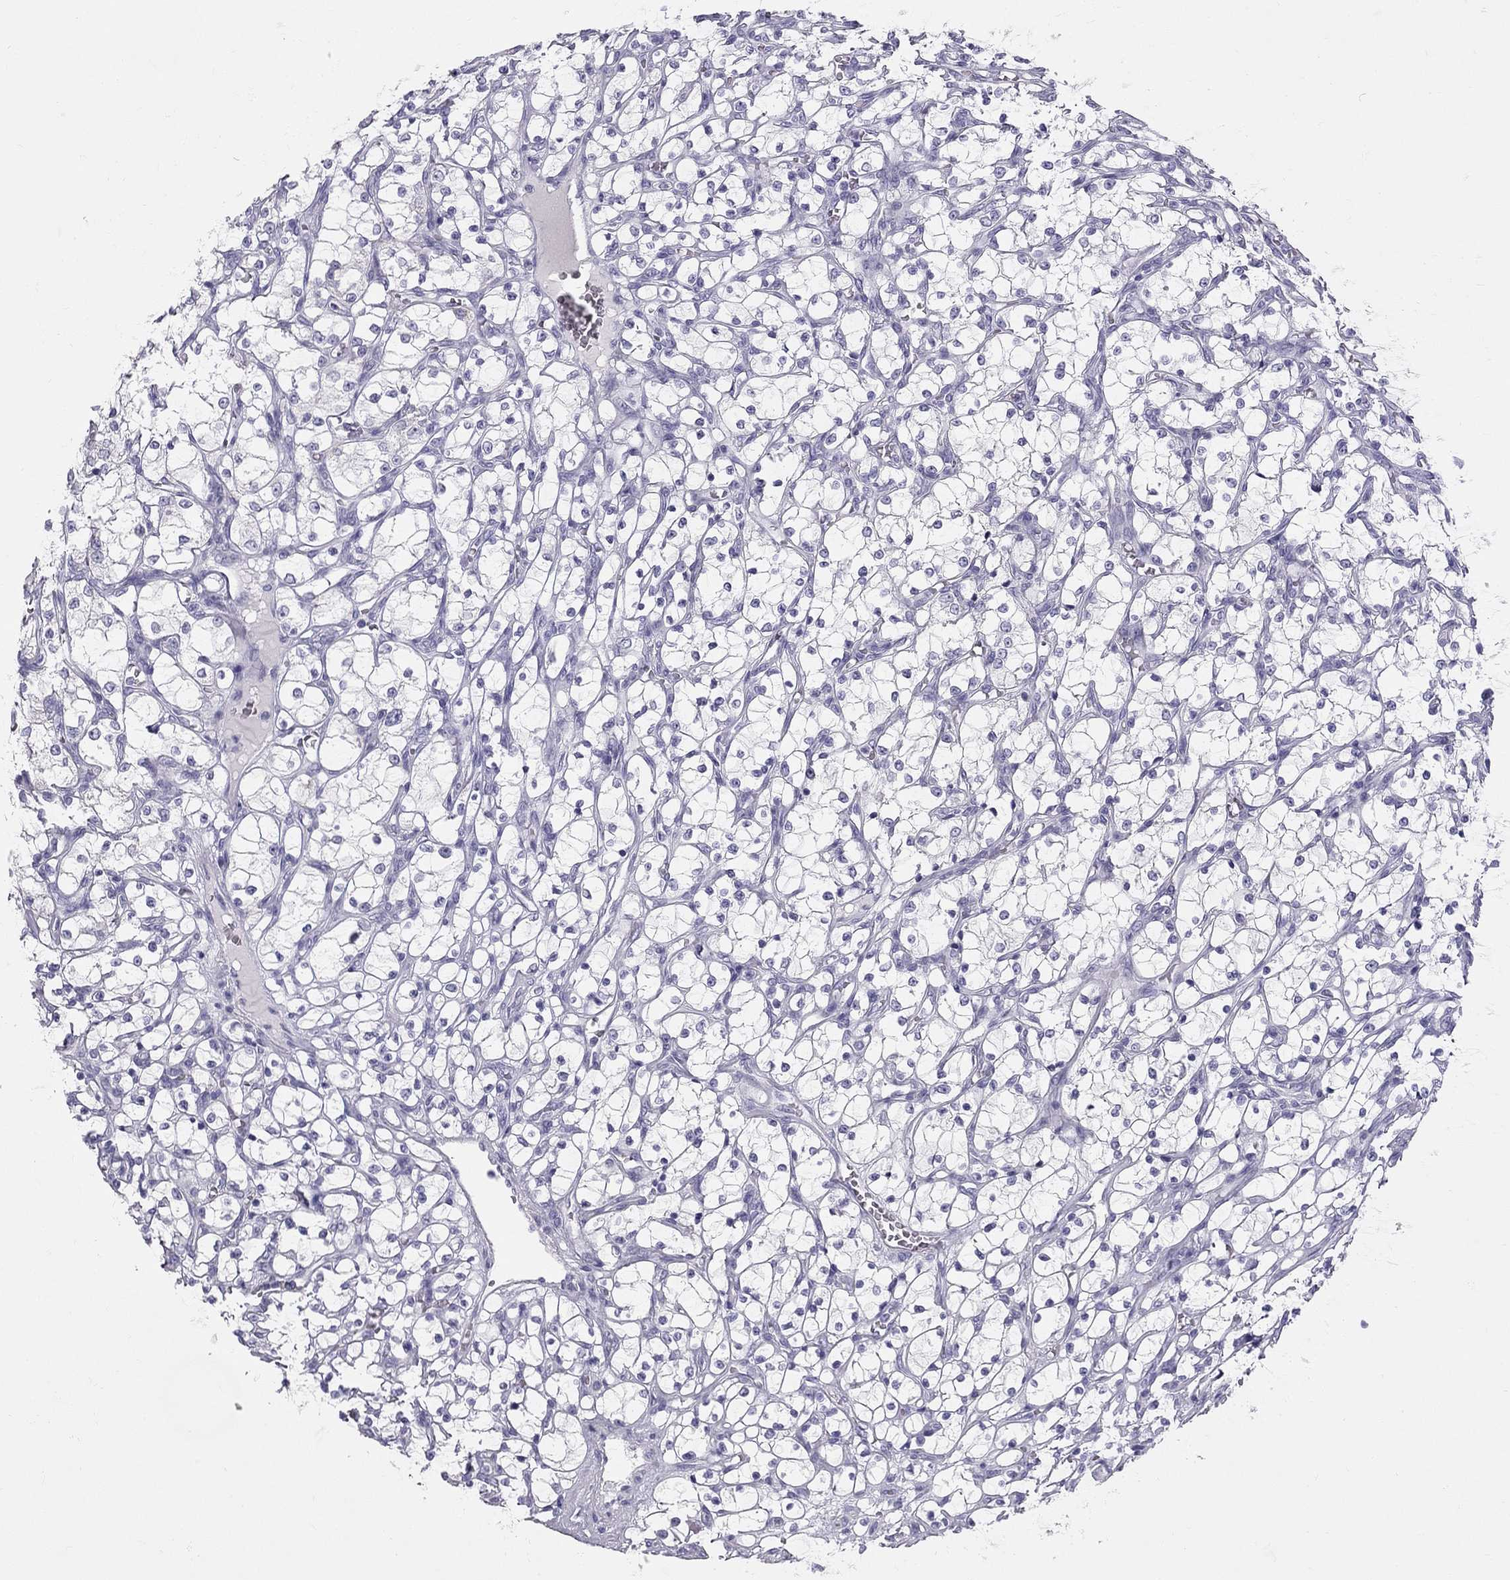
{"staining": {"intensity": "negative", "quantity": "none", "location": "none"}, "tissue": "renal cancer", "cell_type": "Tumor cells", "image_type": "cancer", "snomed": [{"axis": "morphology", "description": "Adenocarcinoma, NOS"}, {"axis": "topography", "description": "Kidney"}], "caption": "Protein analysis of adenocarcinoma (renal) demonstrates no significant expression in tumor cells.", "gene": "TRPM3", "patient": {"sex": "female", "age": 69}}